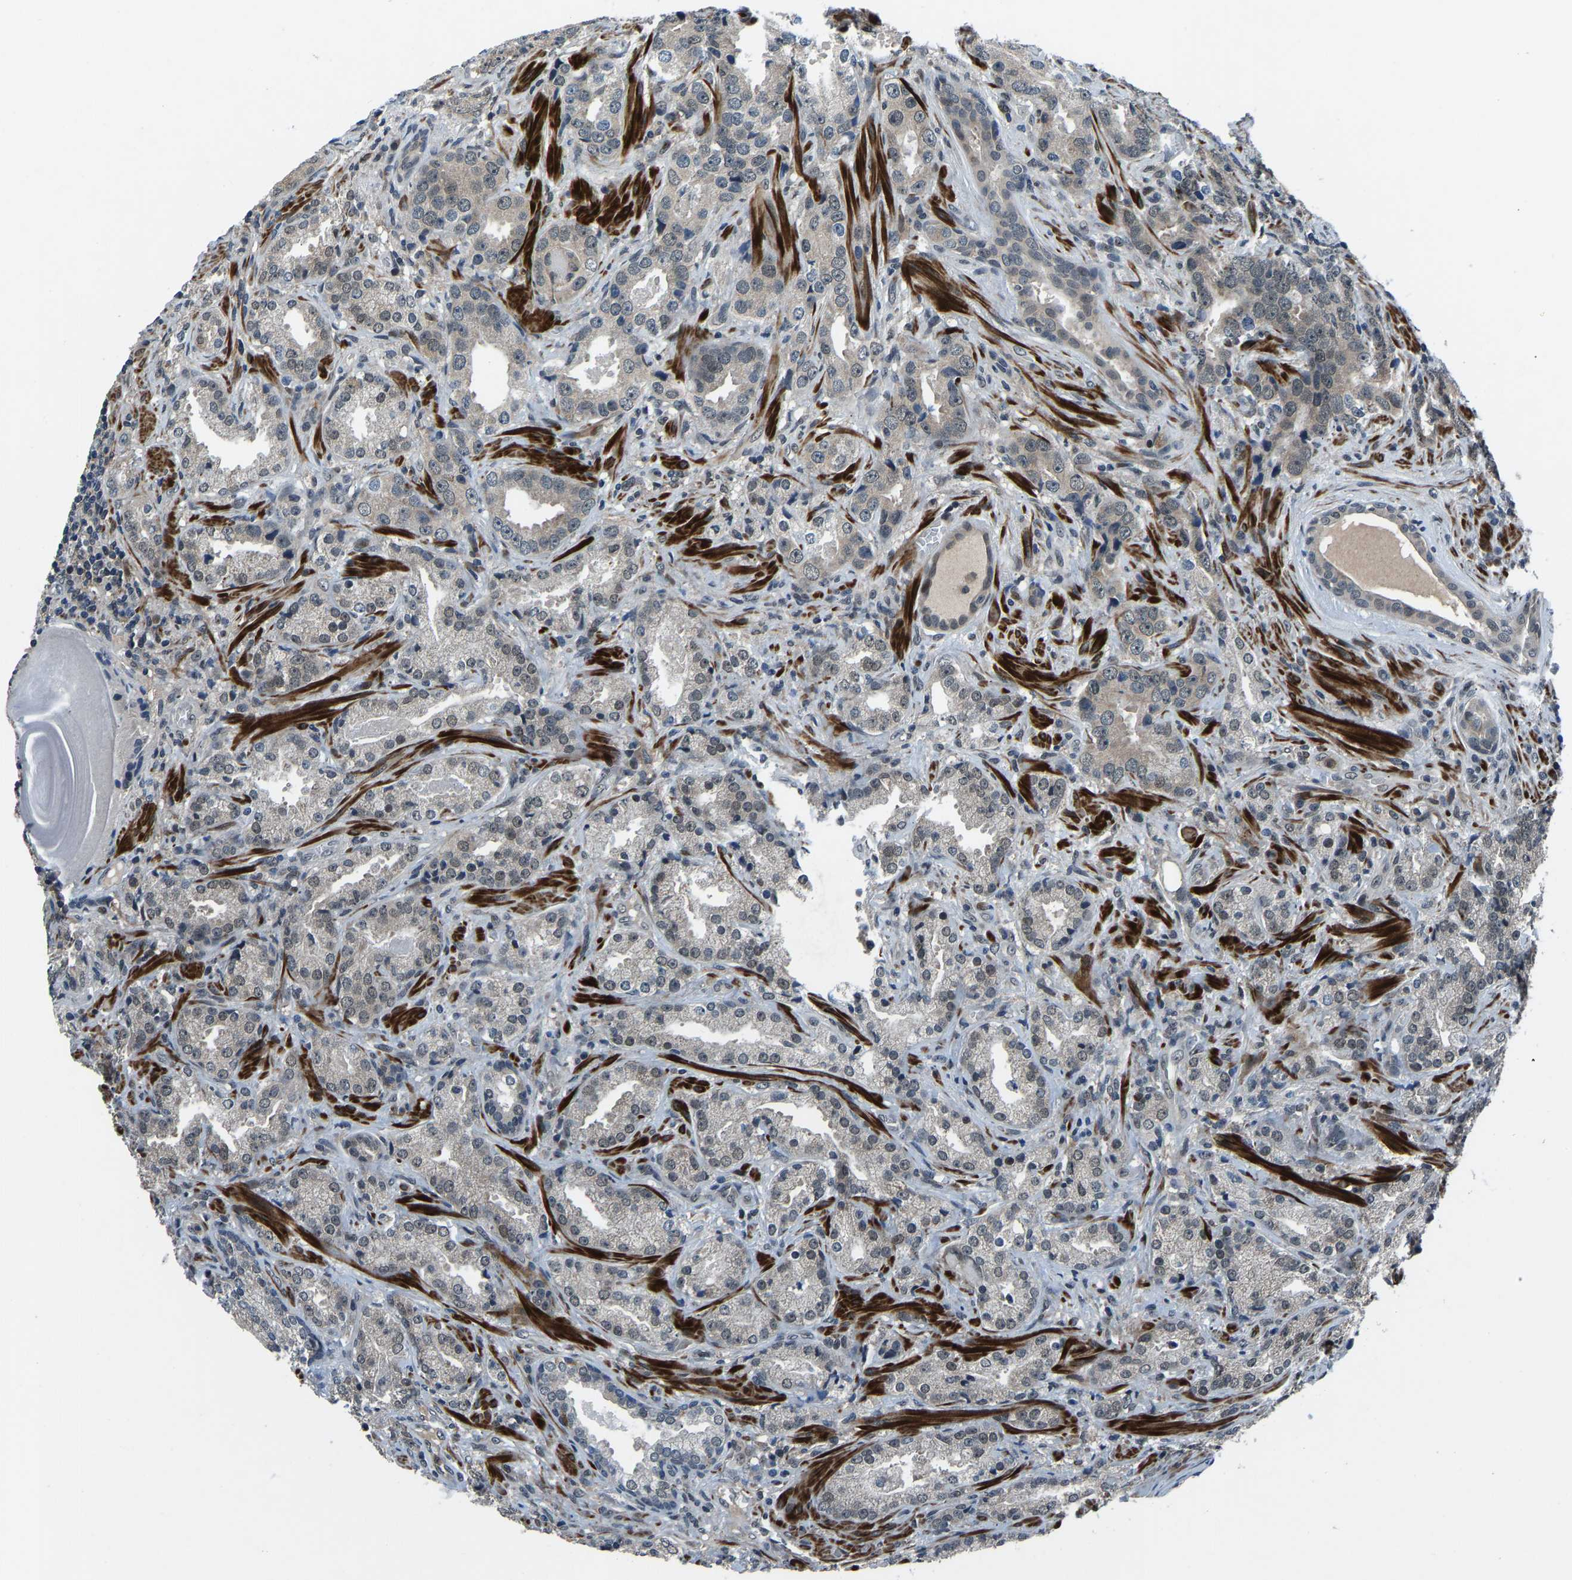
{"staining": {"intensity": "moderate", "quantity": "25%-75%", "location": "cytoplasmic/membranous"}, "tissue": "prostate cancer", "cell_type": "Tumor cells", "image_type": "cancer", "snomed": [{"axis": "morphology", "description": "Adenocarcinoma, High grade"}, {"axis": "topography", "description": "Prostate"}], "caption": "DAB immunohistochemical staining of human high-grade adenocarcinoma (prostate) demonstrates moderate cytoplasmic/membranous protein positivity in about 25%-75% of tumor cells.", "gene": "RLIM", "patient": {"sex": "male", "age": 63}}